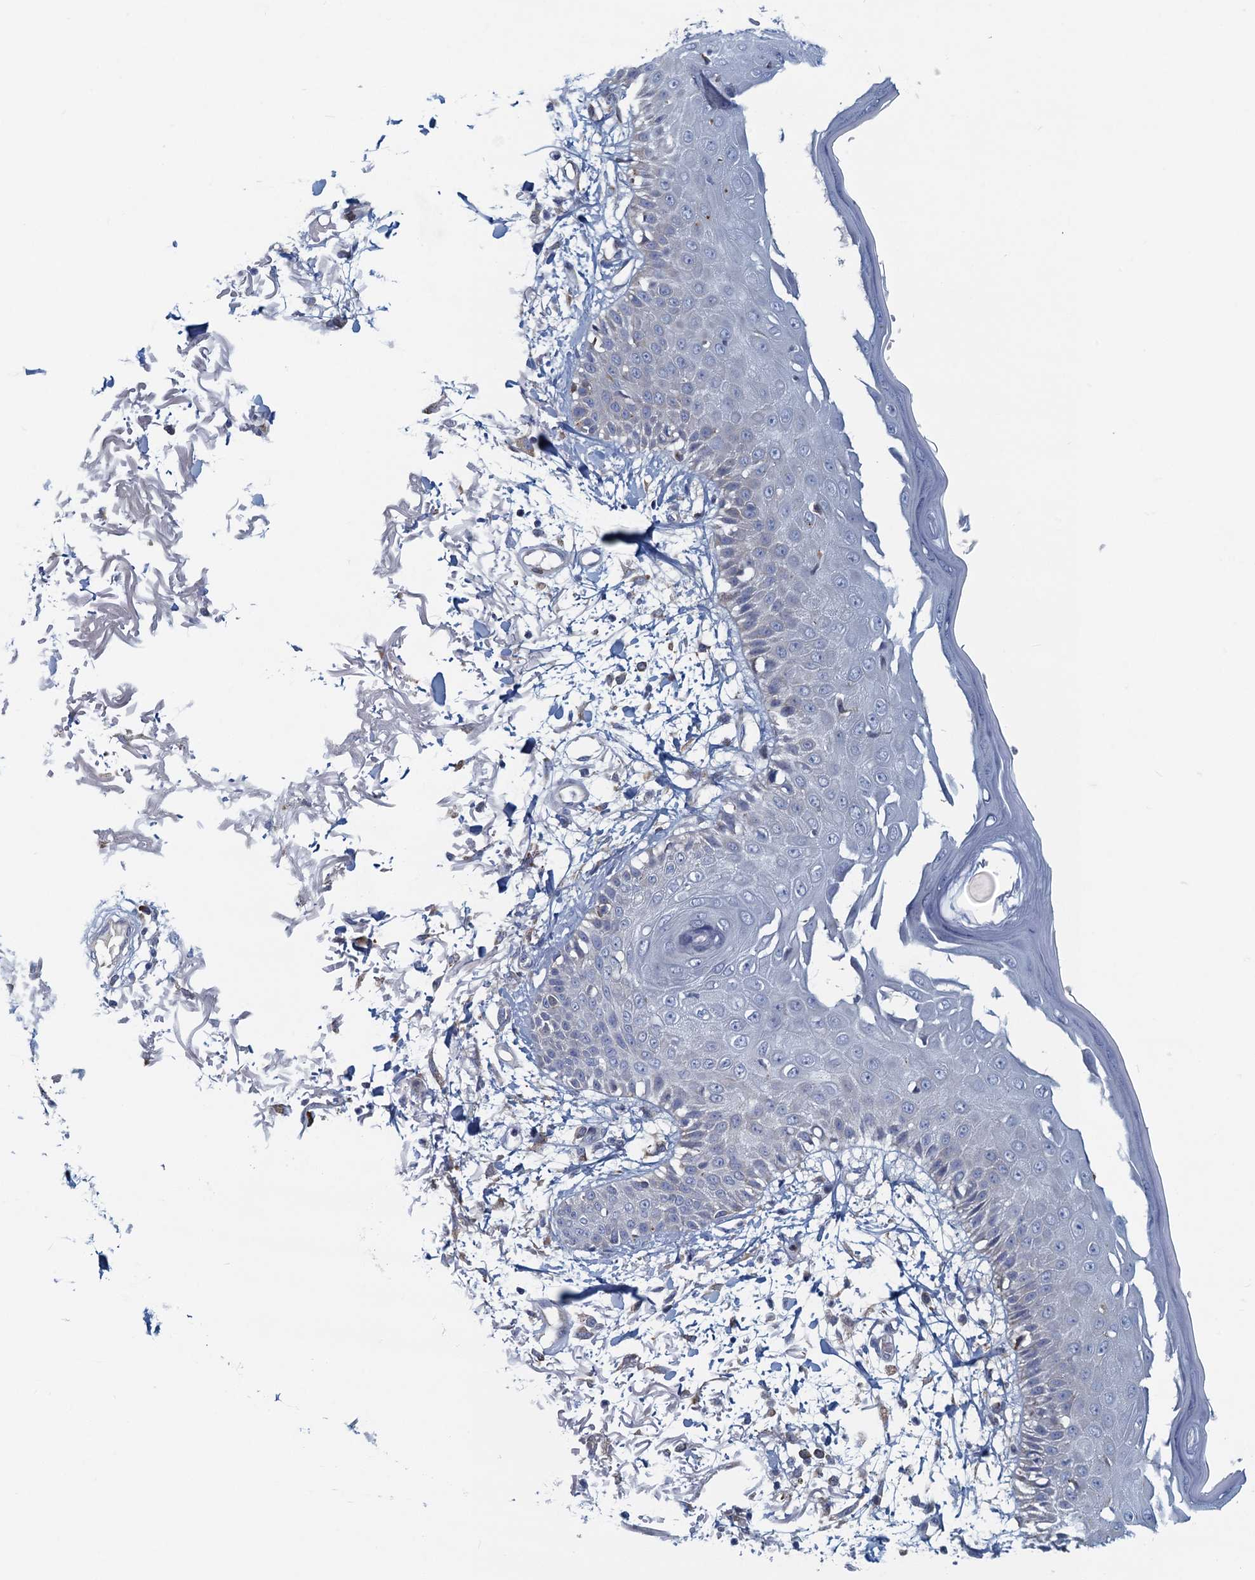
{"staining": {"intensity": "negative", "quantity": "none", "location": "none"}, "tissue": "skin", "cell_type": "Fibroblasts", "image_type": "normal", "snomed": [{"axis": "morphology", "description": "Normal tissue, NOS"}, {"axis": "morphology", "description": "Squamous cell carcinoma, NOS"}, {"axis": "topography", "description": "Skin"}, {"axis": "topography", "description": "Peripheral nerve tissue"}], "caption": "This is an immunohistochemistry (IHC) photomicrograph of normal human skin. There is no staining in fibroblasts.", "gene": "MYDGF", "patient": {"sex": "male", "age": 83}}